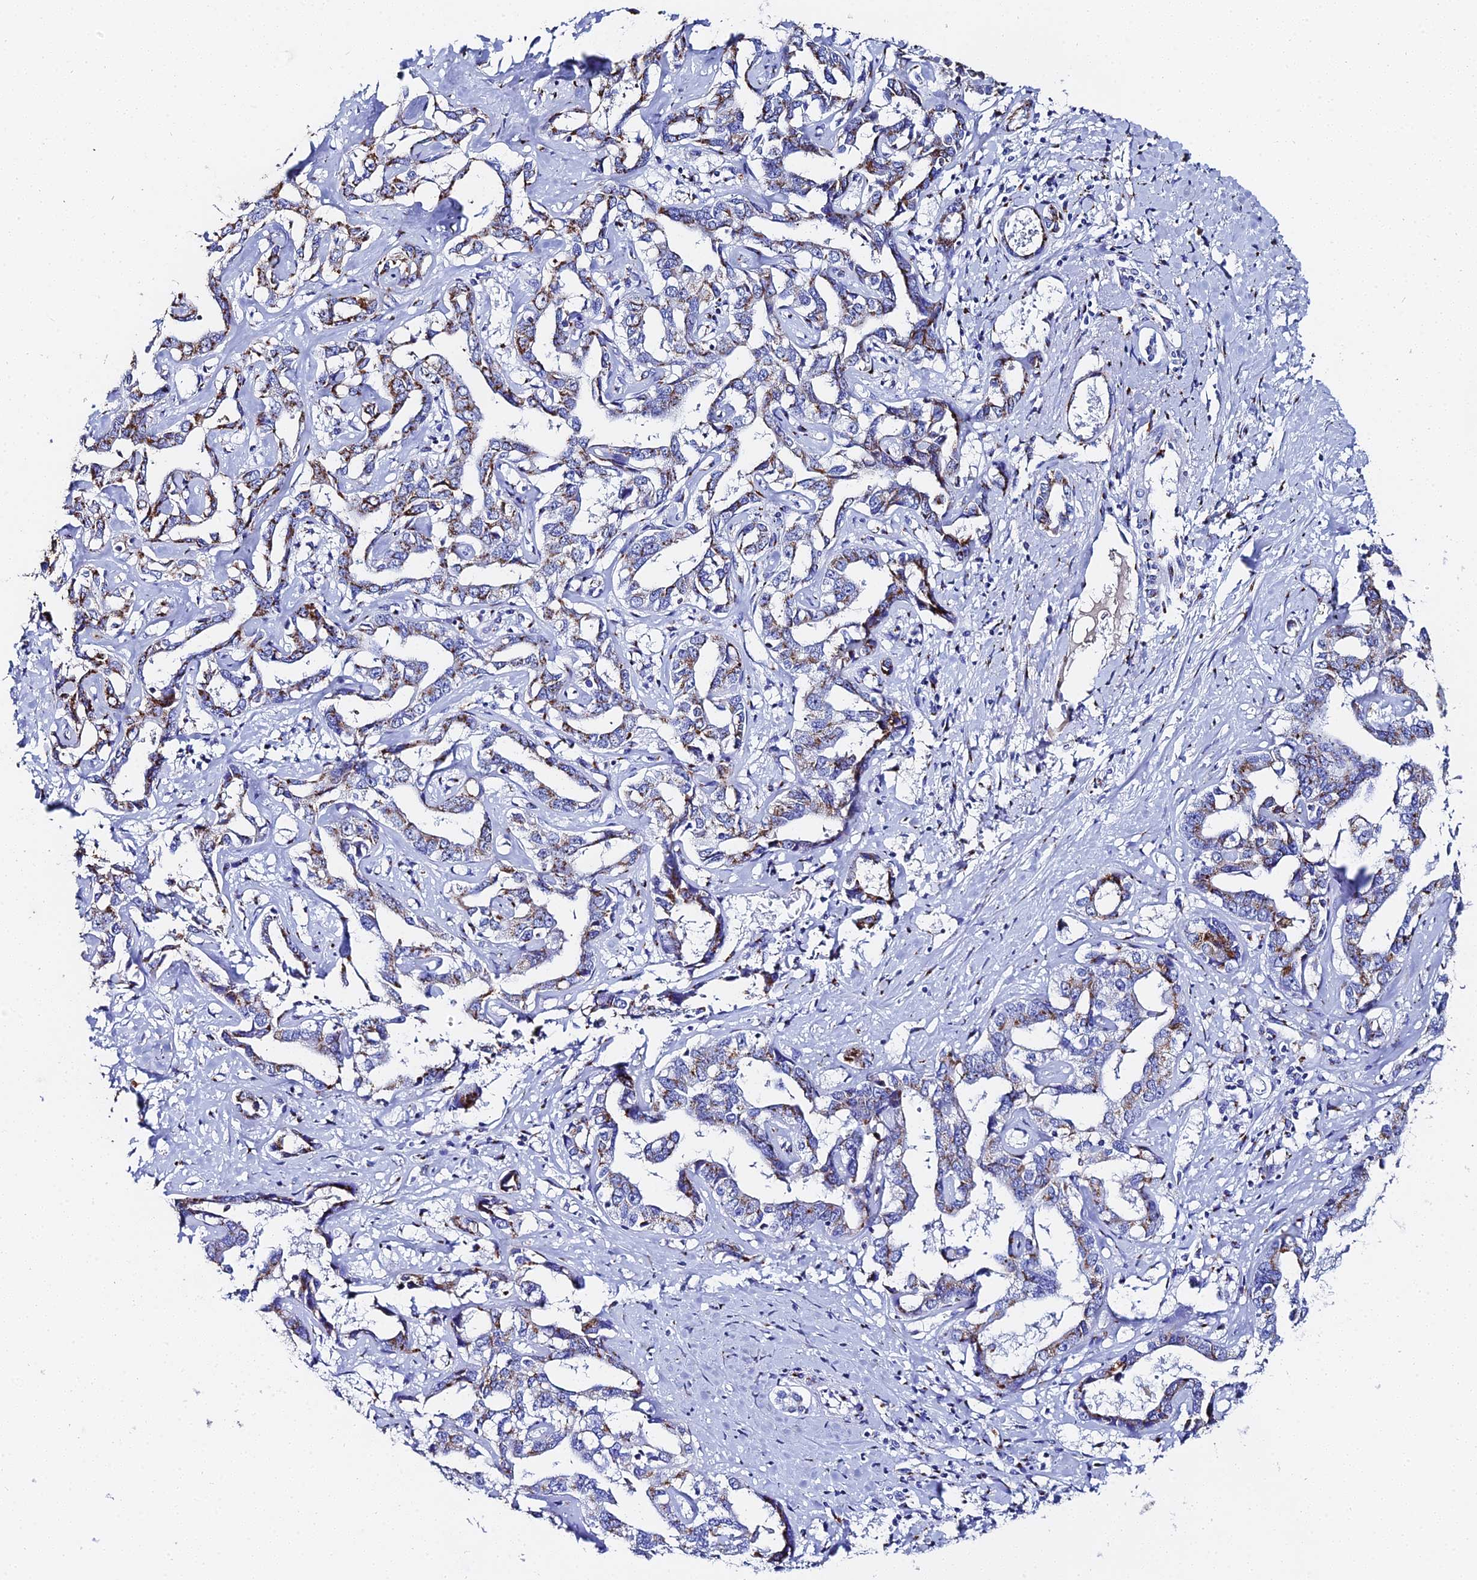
{"staining": {"intensity": "moderate", "quantity": "25%-75%", "location": "cytoplasmic/membranous"}, "tissue": "liver cancer", "cell_type": "Tumor cells", "image_type": "cancer", "snomed": [{"axis": "morphology", "description": "Cholangiocarcinoma"}, {"axis": "topography", "description": "Liver"}], "caption": "Immunohistochemistry (IHC) photomicrograph of human liver cholangiocarcinoma stained for a protein (brown), which displays medium levels of moderate cytoplasmic/membranous expression in about 25%-75% of tumor cells.", "gene": "ENSG00000268674", "patient": {"sex": "male", "age": 59}}